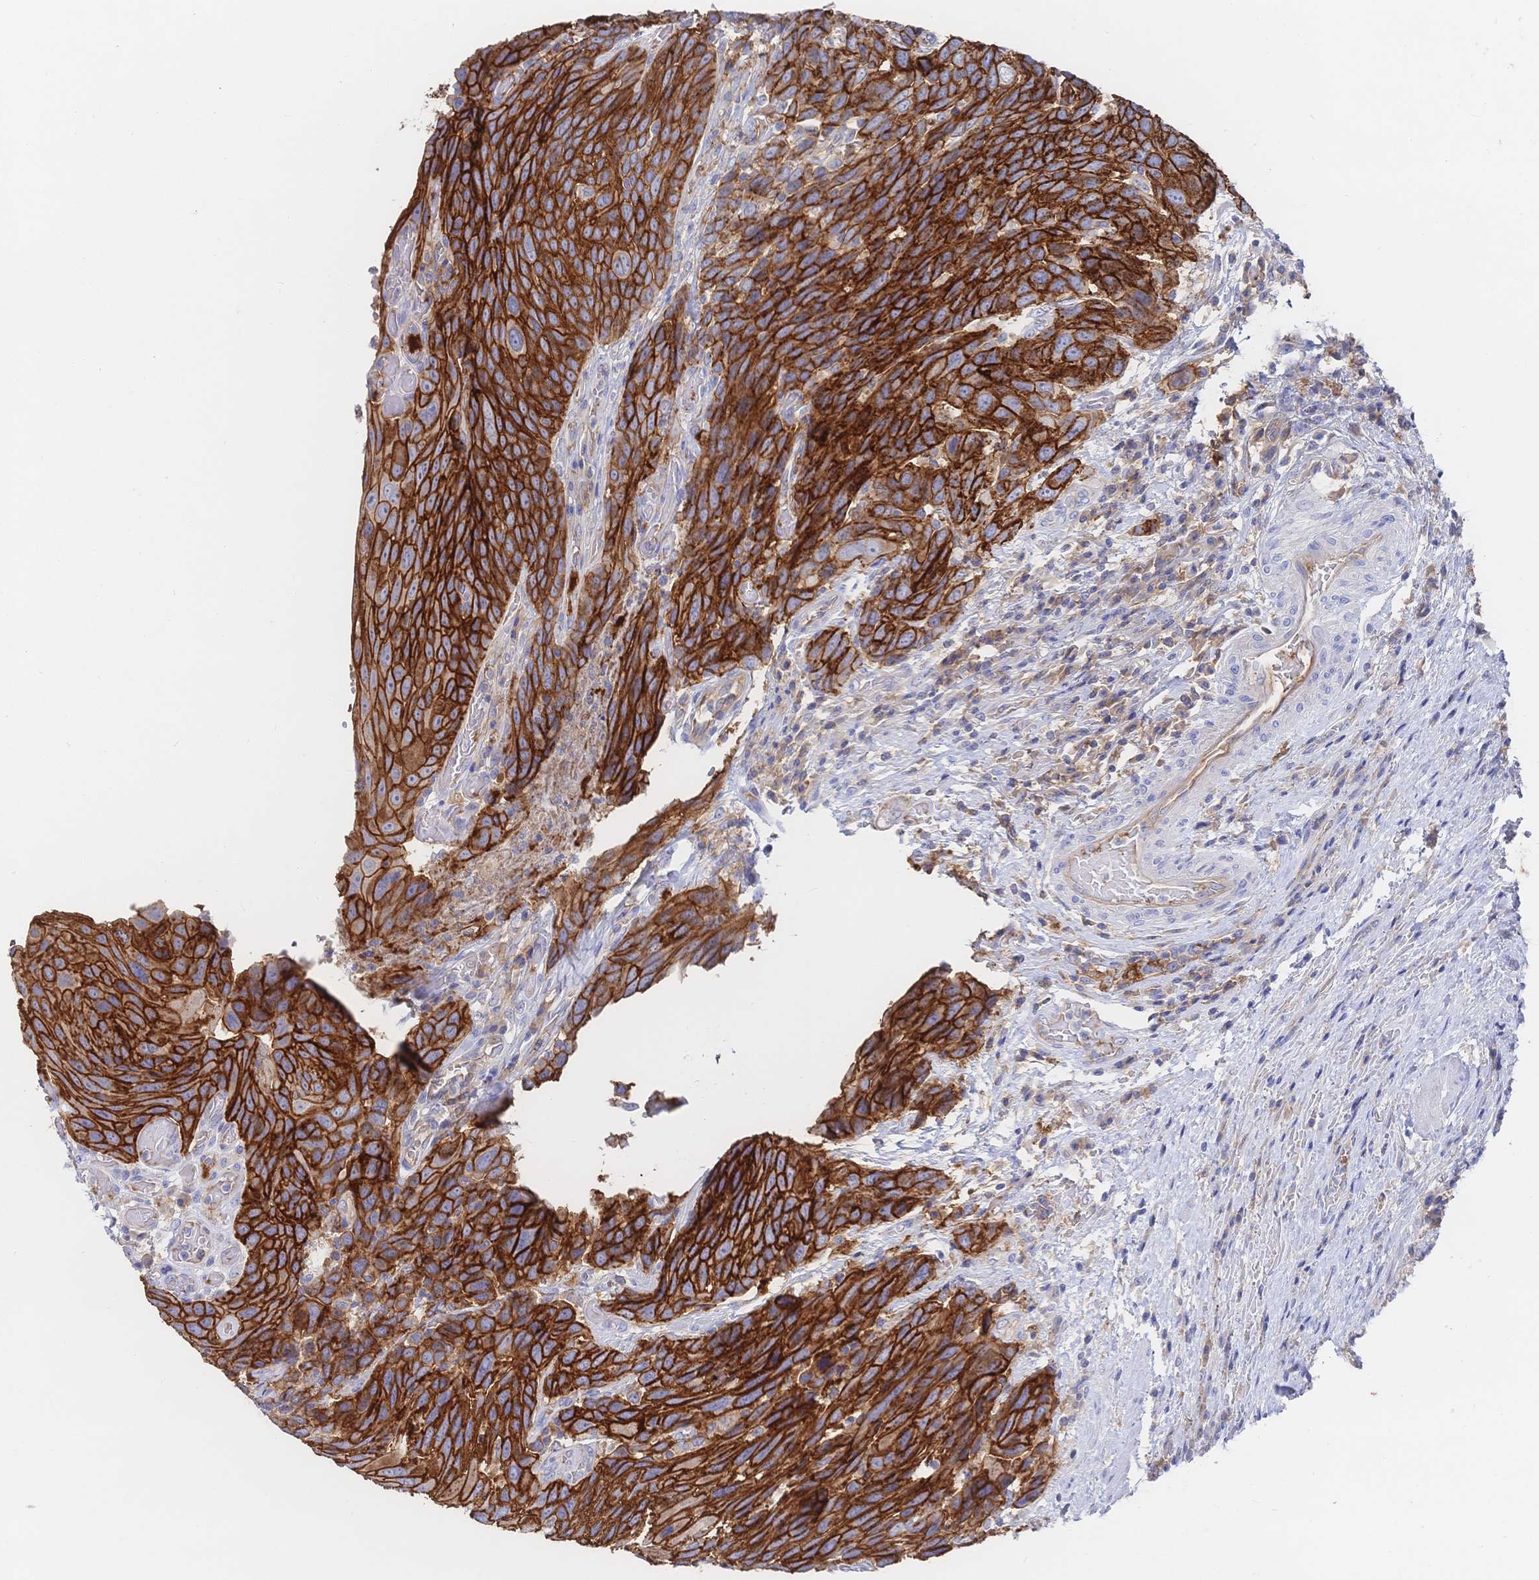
{"staining": {"intensity": "strong", "quantity": ">75%", "location": "cytoplasmic/membranous"}, "tissue": "urothelial cancer", "cell_type": "Tumor cells", "image_type": "cancer", "snomed": [{"axis": "morphology", "description": "Urothelial carcinoma, High grade"}, {"axis": "topography", "description": "Urinary bladder"}], "caption": "Protein expression analysis of urothelial cancer displays strong cytoplasmic/membranous staining in approximately >75% of tumor cells. Nuclei are stained in blue.", "gene": "F11R", "patient": {"sex": "female", "age": 70}}